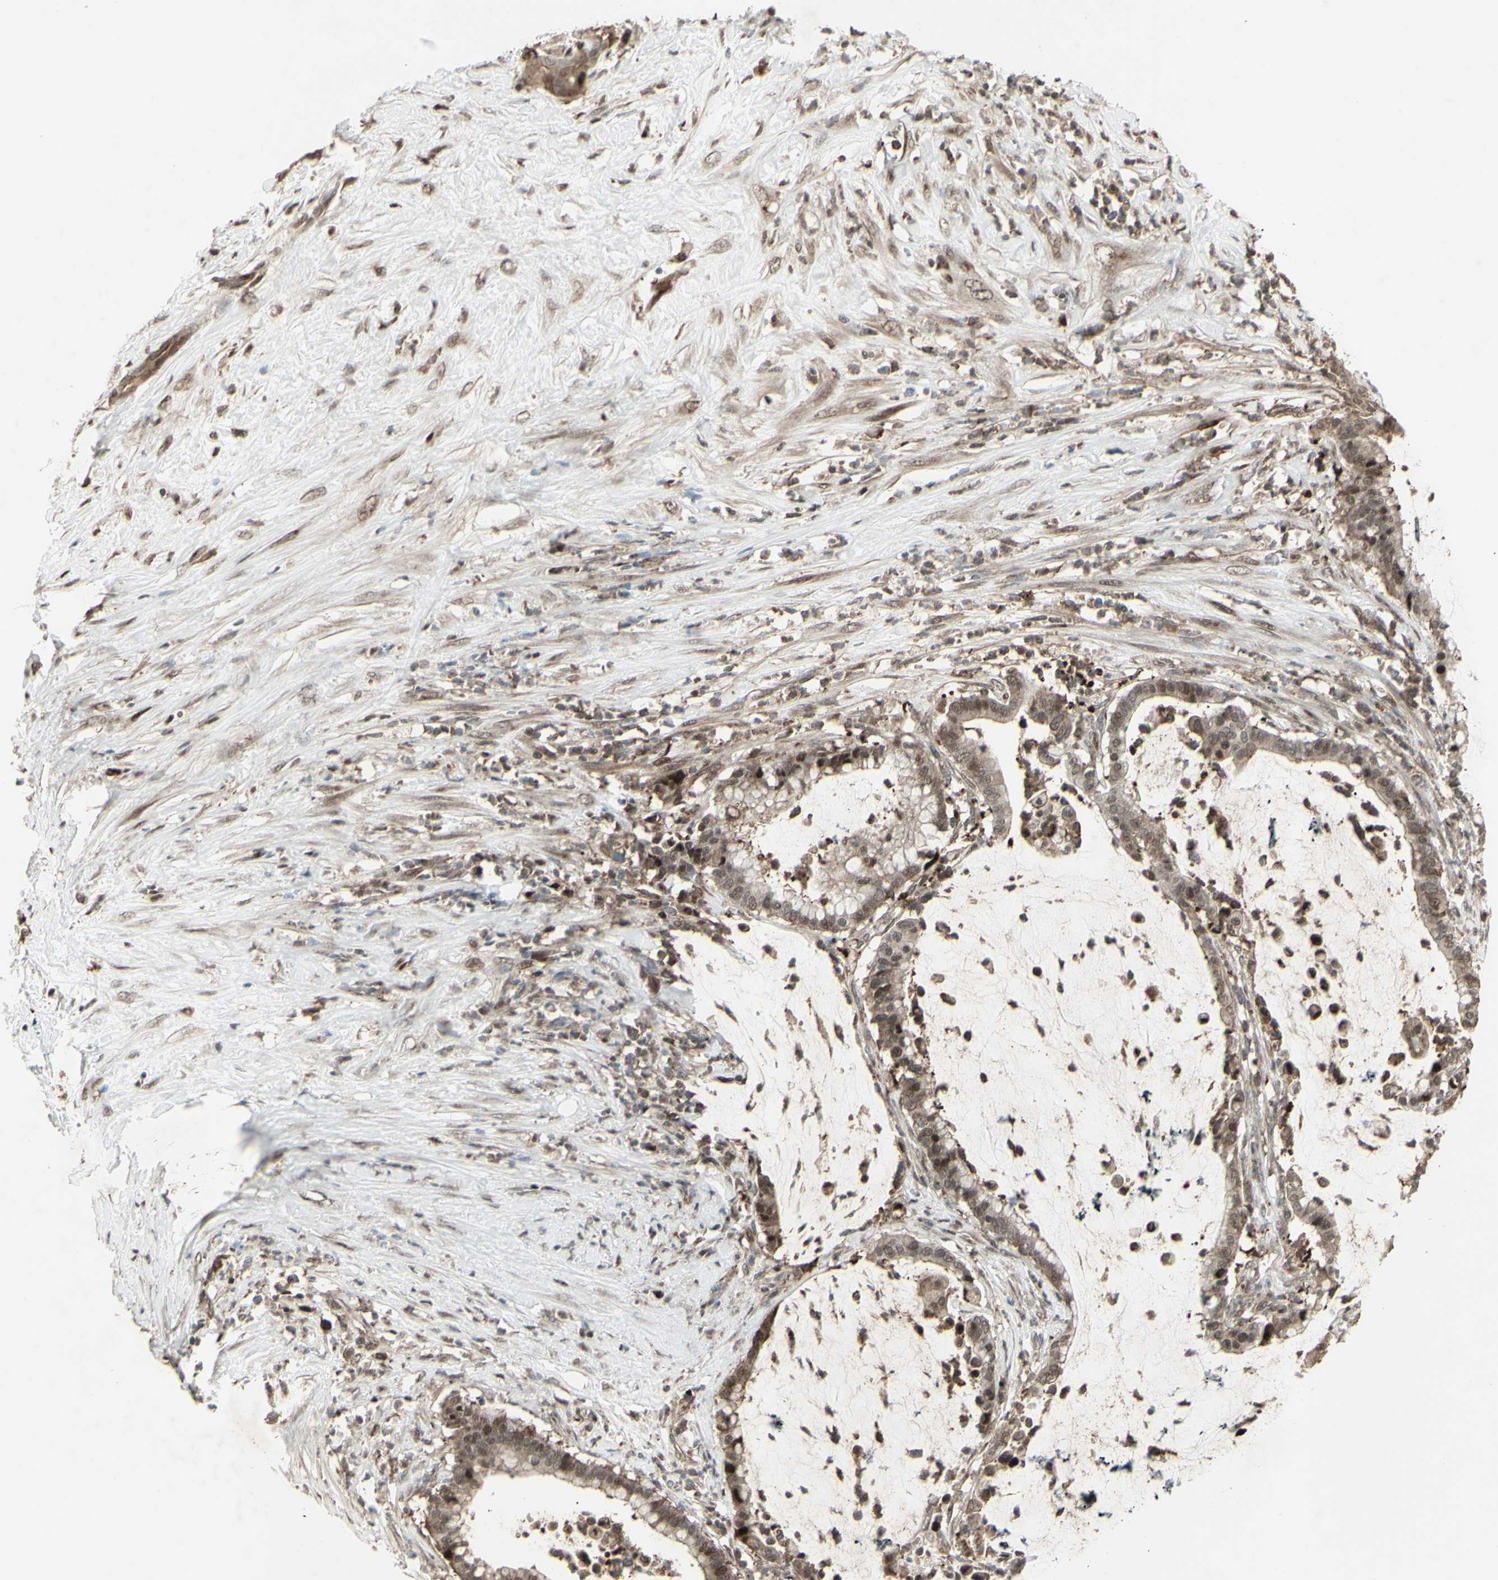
{"staining": {"intensity": "weak", "quantity": ">75%", "location": "cytoplasmic/membranous"}, "tissue": "pancreatic cancer", "cell_type": "Tumor cells", "image_type": "cancer", "snomed": [{"axis": "morphology", "description": "Adenocarcinoma, NOS"}, {"axis": "topography", "description": "Pancreas"}], "caption": "An image showing weak cytoplasmic/membranous positivity in about >75% of tumor cells in adenocarcinoma (pancreatic), as visualized by brown immunohistochemical staining.", "gene": "CD33", "patient": {"sex": "male", "age": 41}}